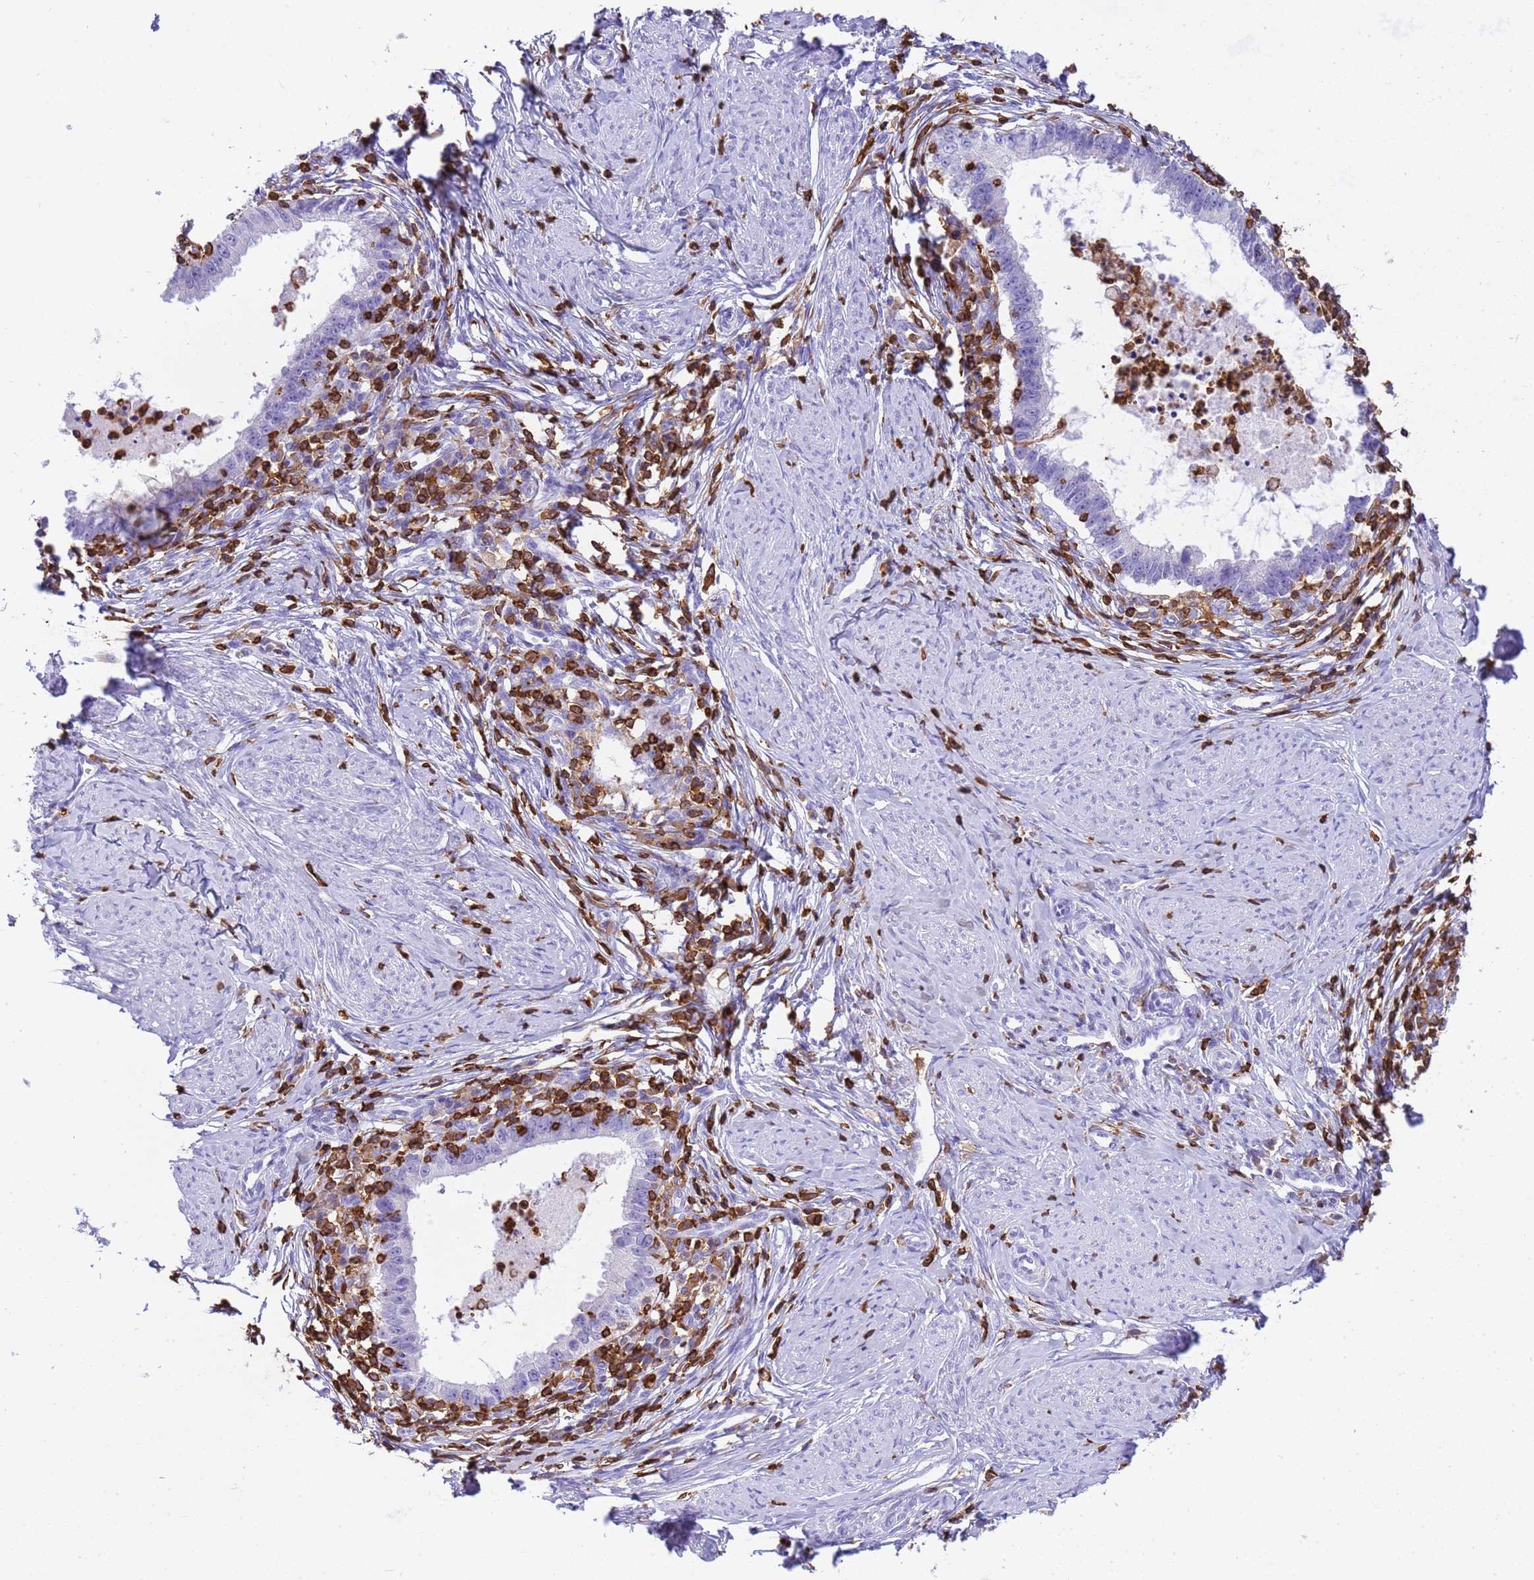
{"staining": {"intensity": "negative", "quantity": "none", "location": "none"}, "tissue": "cervical cancer", "cell_type": "Tumor cells", "image_type": "cancer", "snomed": [{"axis": "morphology", "description": "Adenocarcinoma, NOS"}, {"axis": "topography", "description": "Cervix"}], "caption": "A high-resolution micrograph shows immunohistochemistry staining of cervical cancer, which demonstrates no significant expression in tumor cells.", "gene": "IRF5", "patient": {"sex": "female", "age": 36}}